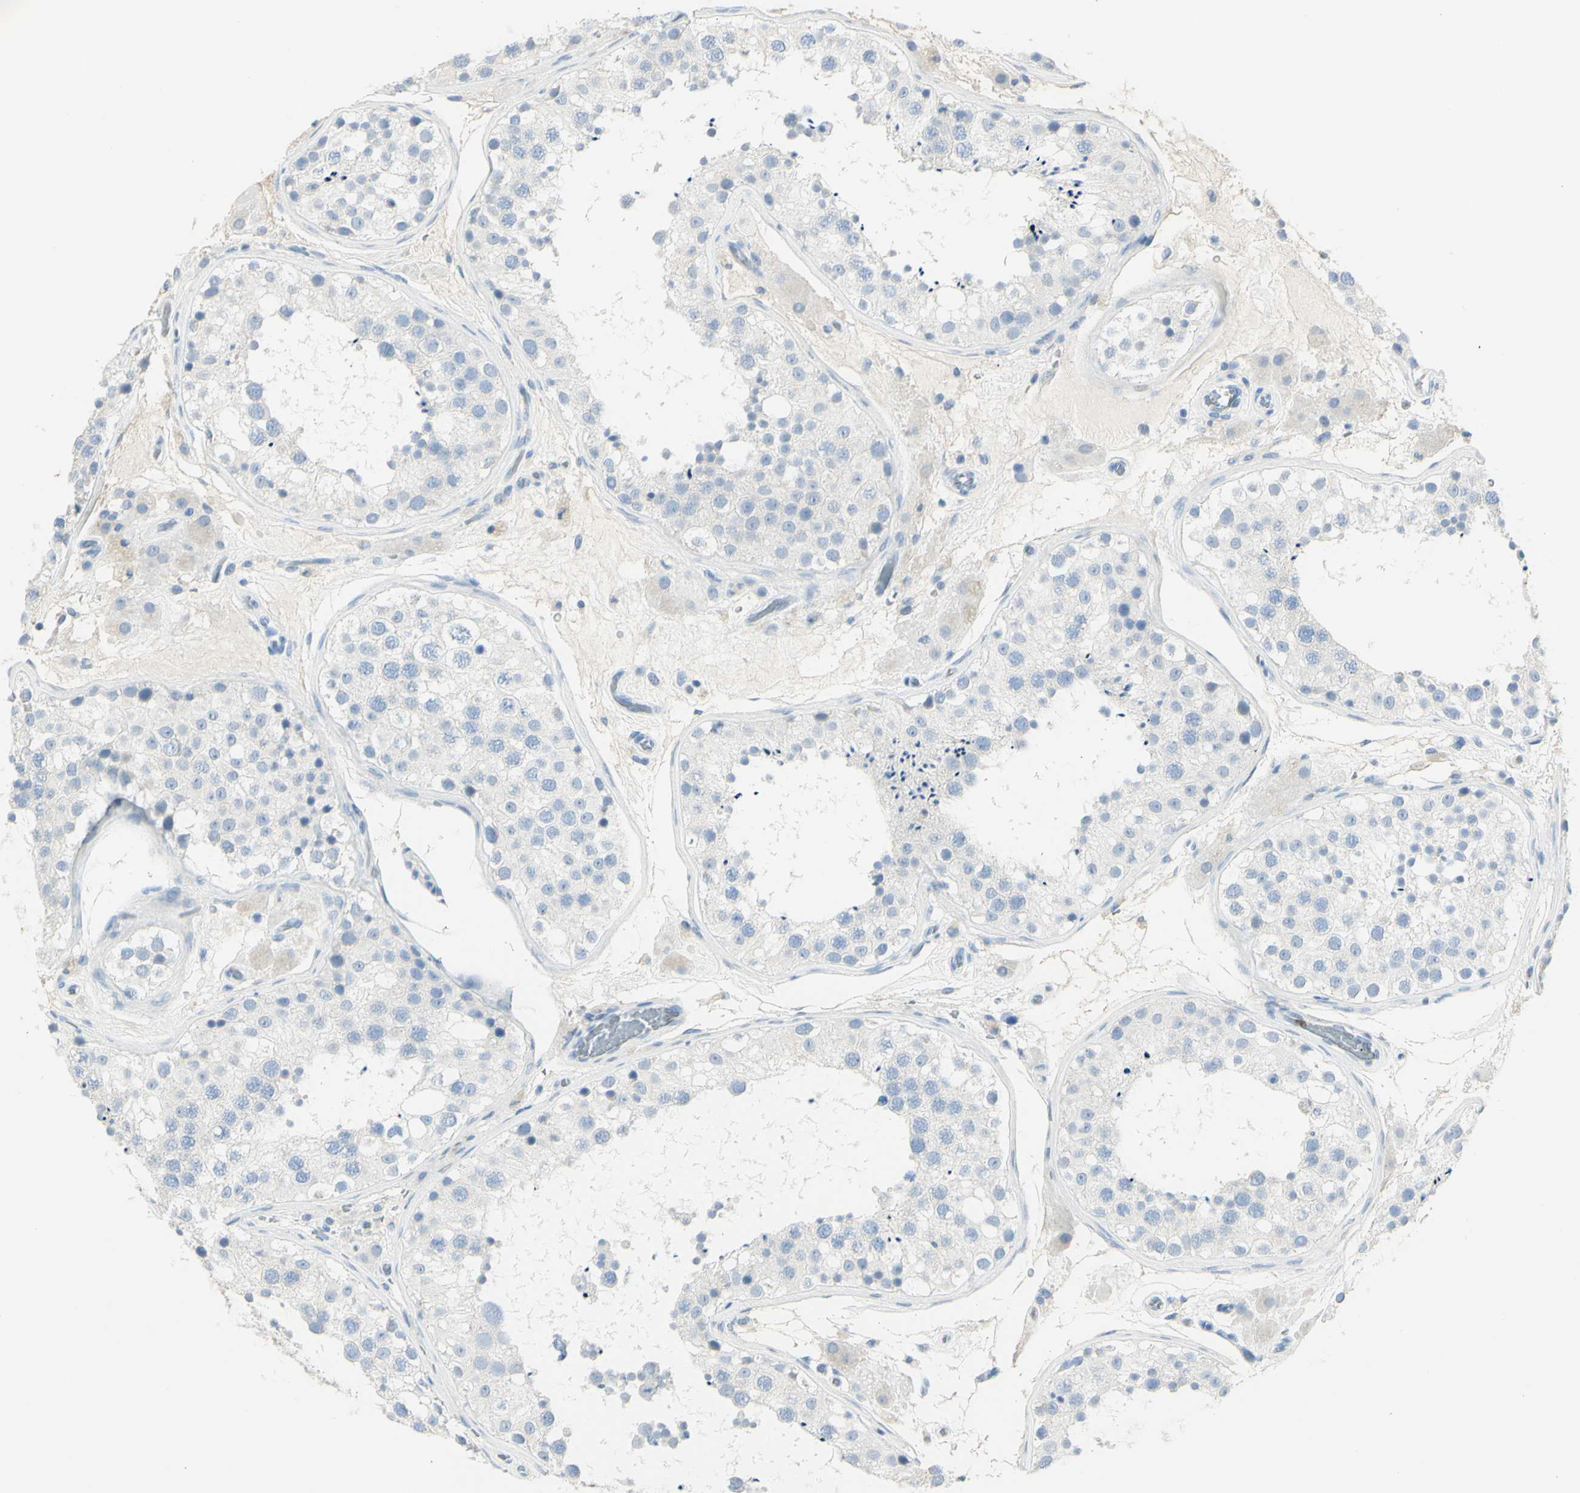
{"staining": {"intensity": "negative", "quantity": "none", "location": "none"}, "tissue": "testis", "cell_type": "Cells in seminiferous ducts", "image_type": "normal", "snomed": [{"axis": "morphology", "description": "Normal tissue, NOS"}, {"axis": "topography", "description": "Testis"}, {"axis": "topography", "description": "Epididymis"}], "caption": "Immunohistochemistry (IHC) of benign testis reveals no expression in cells in seminiferous ducts.", "gene": "ZNF557", "patient": {"sex": "male", "age": 26}}